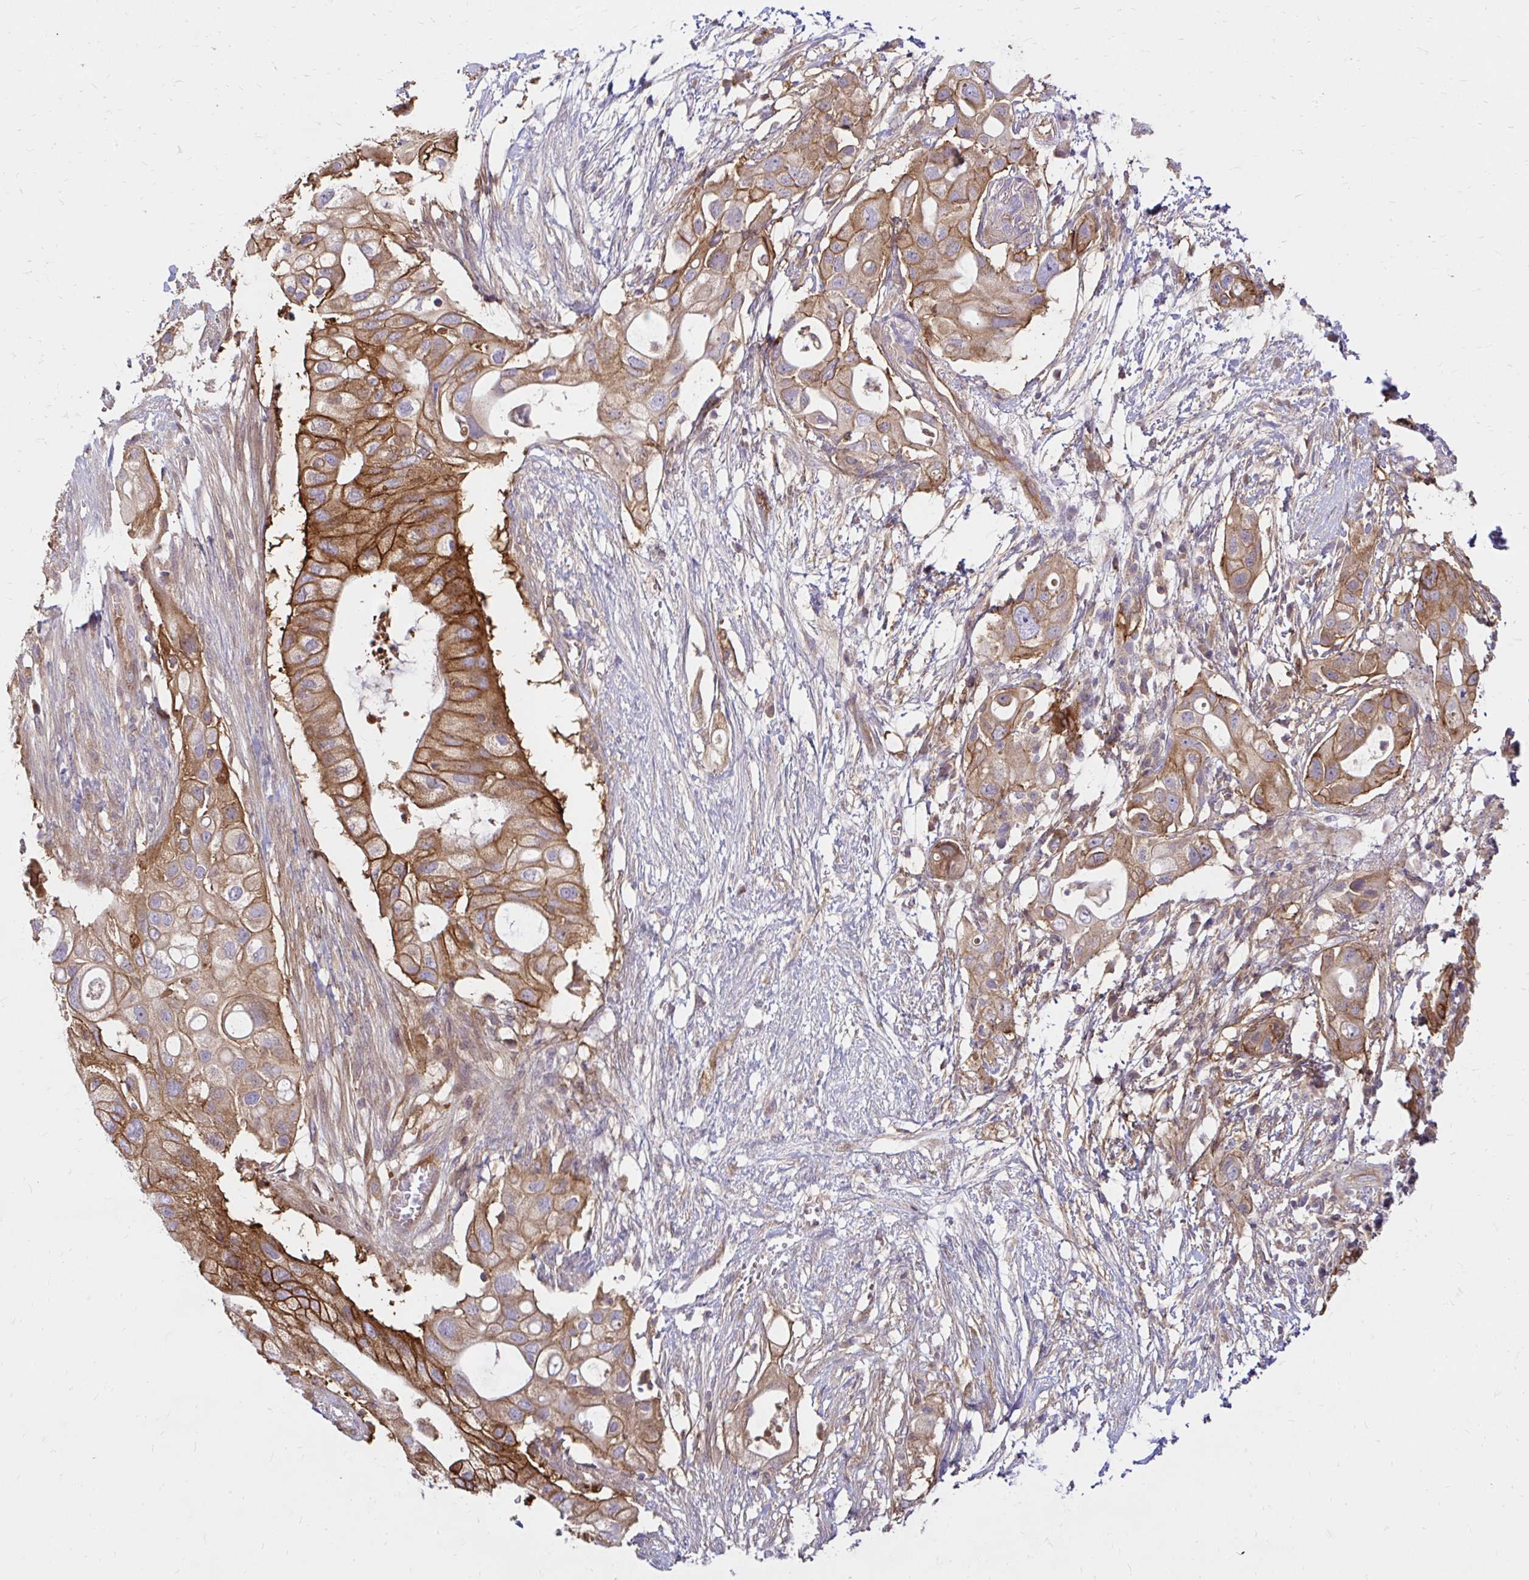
{"staining": {"intensity": "moderate", "quantity": ">75%", "location": "cytoplasmic/membranous"}, "tissue": "pancreatic cancer", "cell_type": "Tumor cells", "image_type": "cancer", "snomed": [{"axis": "morphology", "description": "Adenocarcinoma, NOS"}, {"axis": "topography", "description": "Pancreas"}], "caption": "High-magnification brightfield microscopy of adenocarcinoma (pancreatic) stained with DAB (brown) and counterstained with hematoxylin (blue). tumor cells exhibit moderate cytoplasmic/membranous expression is present in about>75% of cells.", "gene": "ITGA2", "patient": {"sex": "female", "age": 72}}